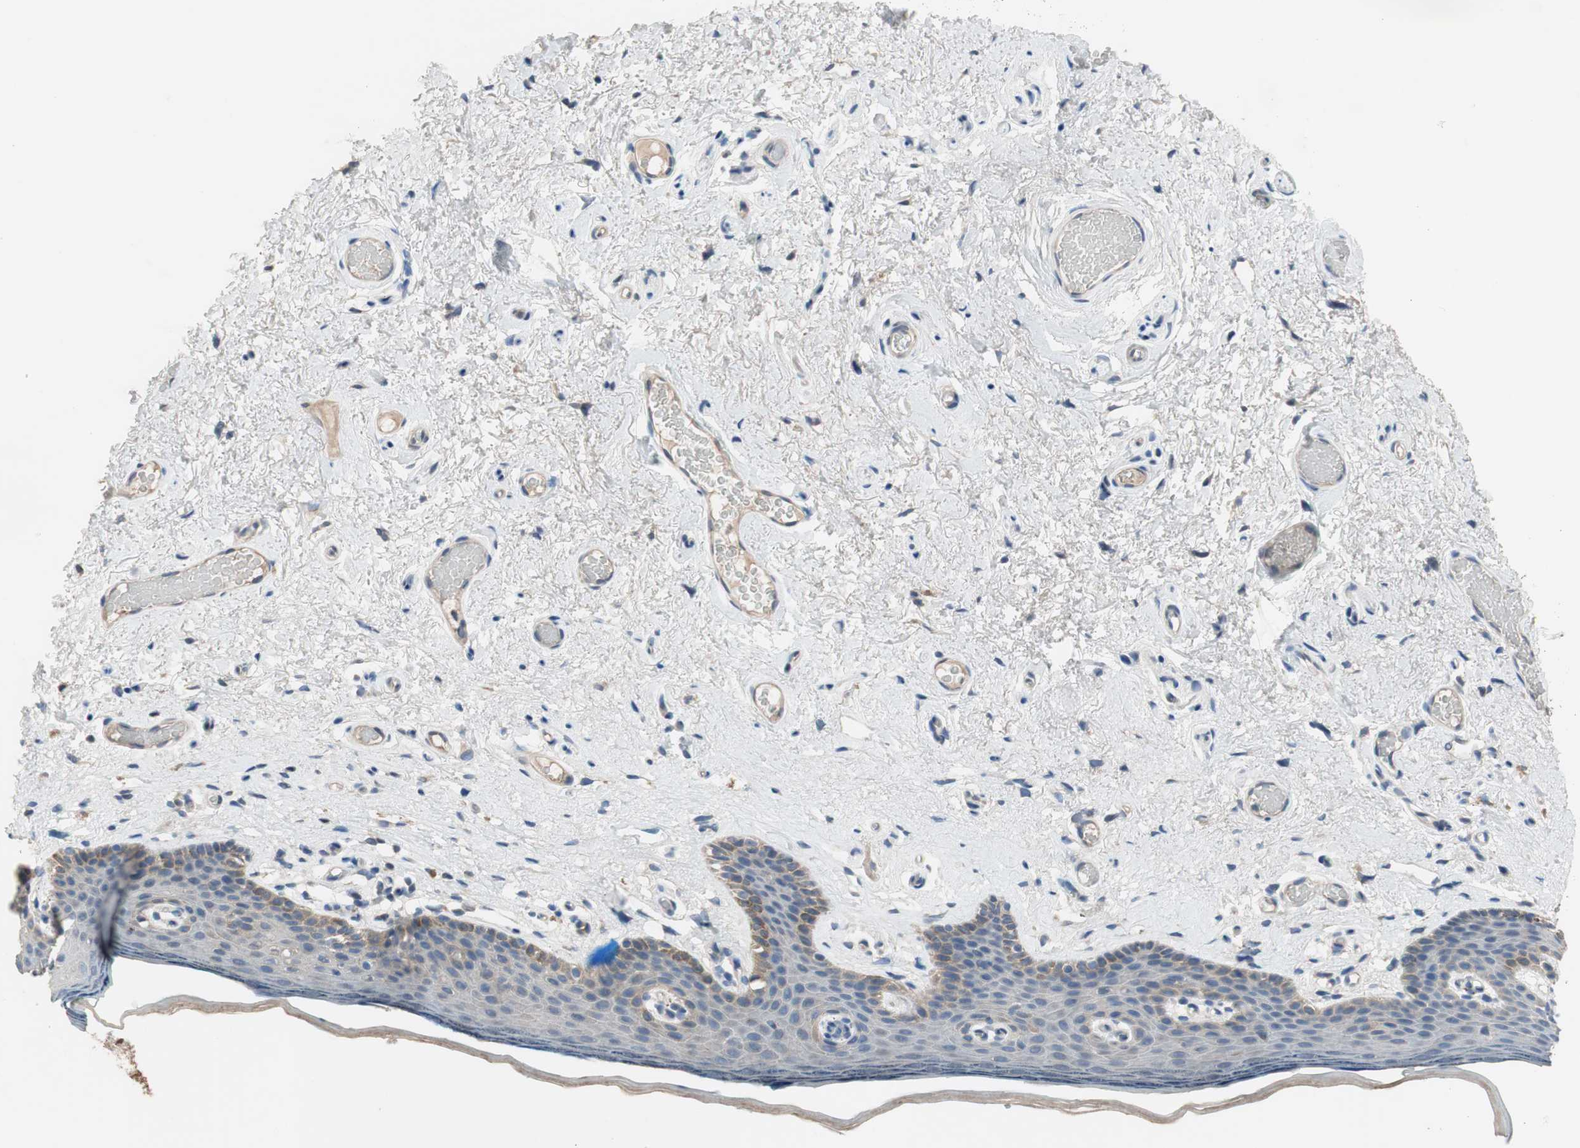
{"staining": {"intensity": "weak", "quantity": "<25%", "location": "cytoplasmic/membranous"}, "tissue": "skin", "cell_type": "Epidermal cells", "image_type": "normal", "snomed": [{"axis": "morphology", "description": "Normal tissue, NOS"}, {"axis": "topography", "description": "Vulva"}], "caption": "Epidermal cells are negative for protein expression in unremarkable human skin.", "gene": "TACR3", "patient": {"sex": "female", "age": 54}}